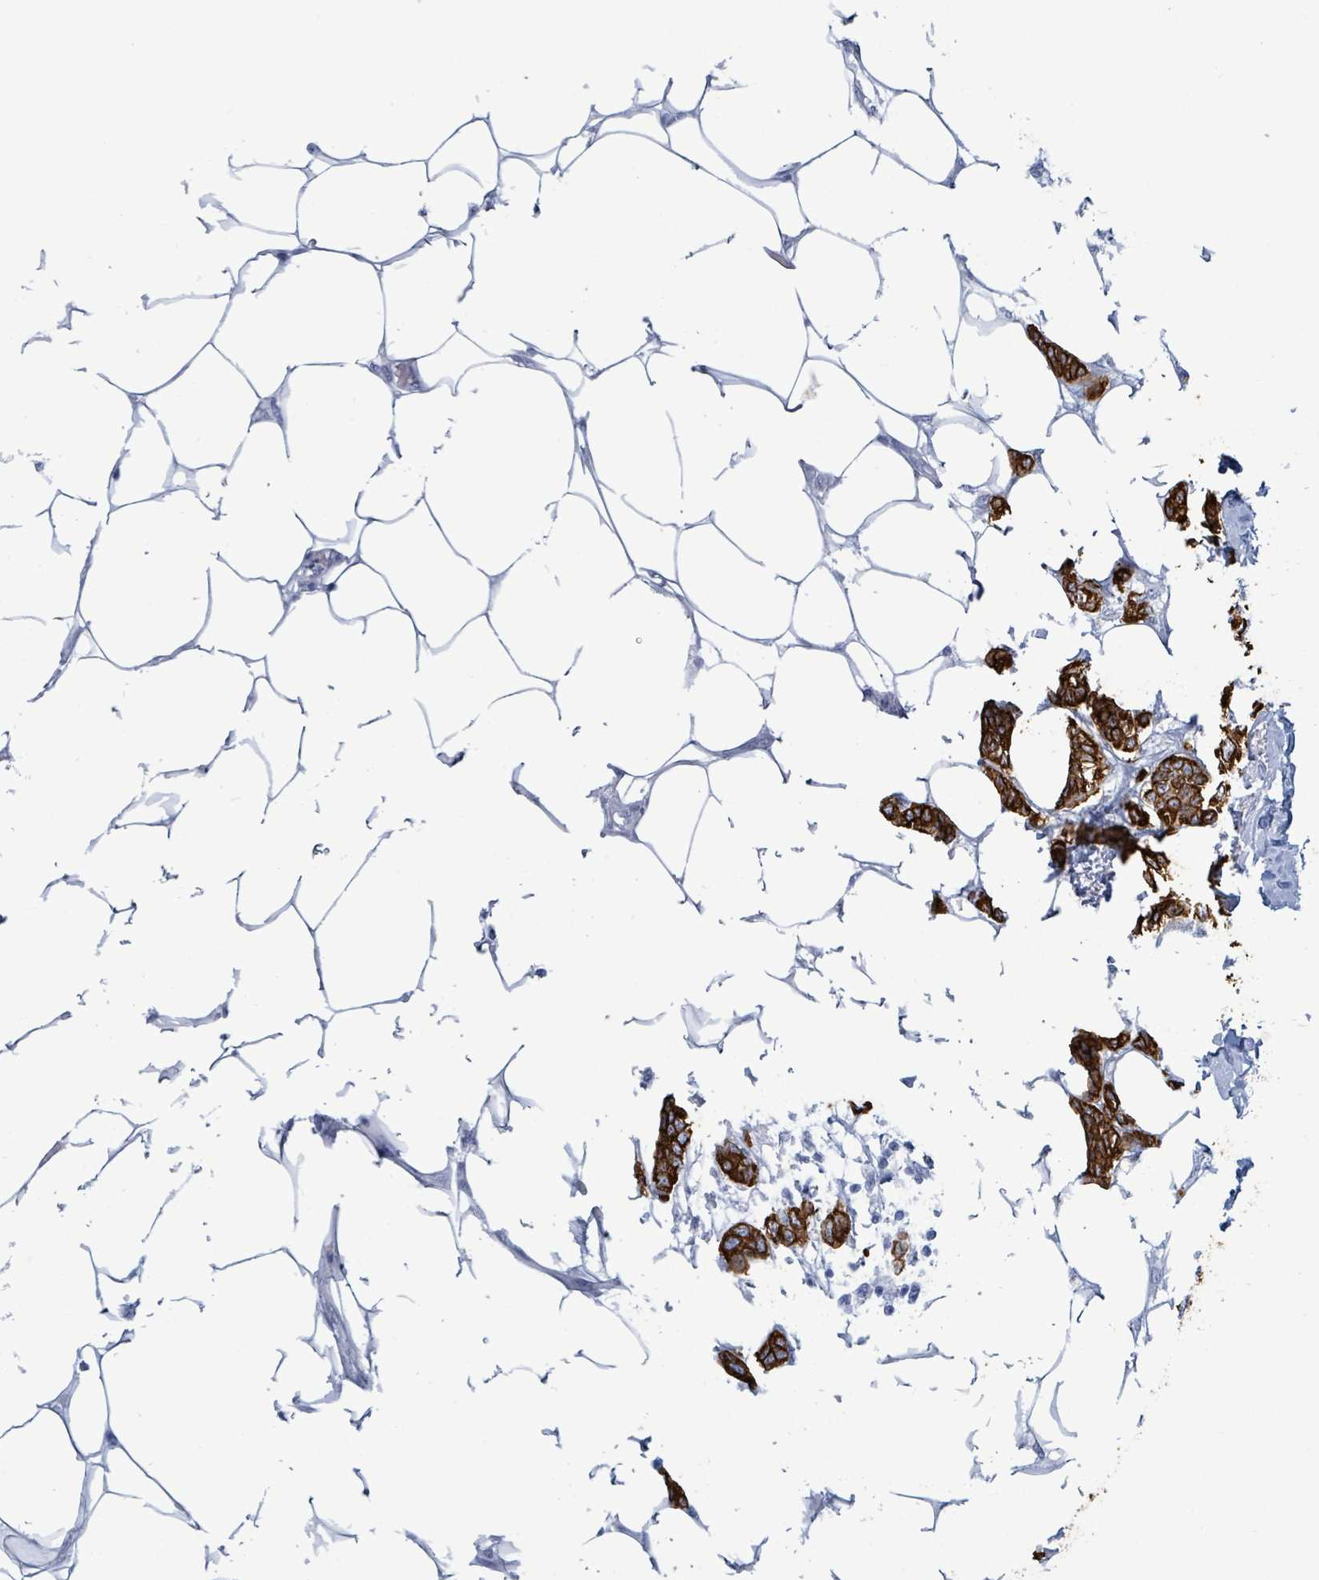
{"staining": {"intensity": "strong", "quantity": ">75%", "location": "cytoplasmic/membranous"}, "tissue": "breast cancer", "cell_type": "Tumor cells", "image_type": "cancer", "snomed": [{"axis": "morphology", "description": "Duct carcinoma"}, {"axis": "topography", "description": "Breast"}], "caption": "A high amount of strong cytoplasmic/membranous expression is identified in approximately >75% of tumor cells in breast cancer (intraductal carcinoma) tissue. (DAB IHC with brightfield microscopy, high magnification).", "gene": "KRT8", "patient": {"sex": "female", "age": 72}}